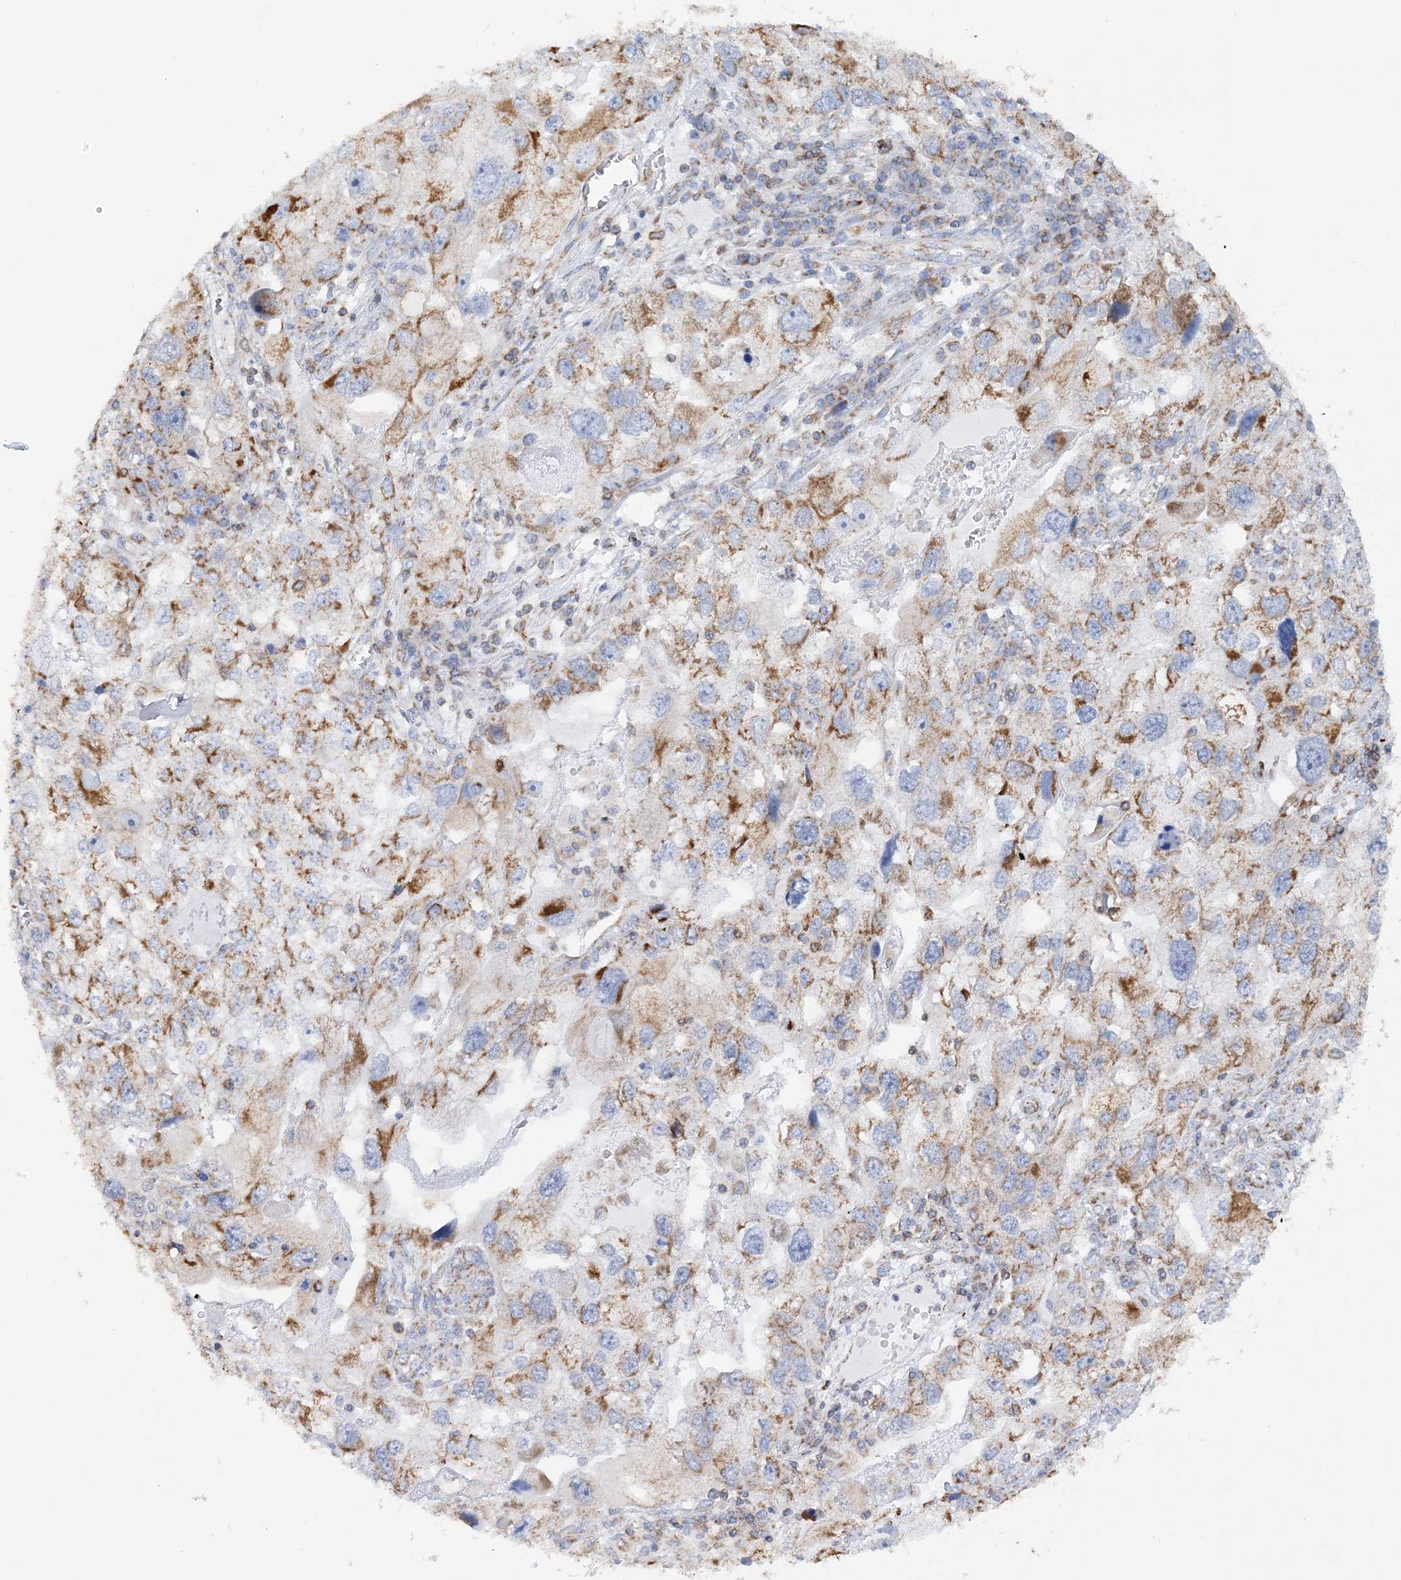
{"staining": {"intensity": "moderate", "quantity": ">75%", "location": "cytoplasmic/membranous"}, "tissue": "endometrial cancer", "cell_type": "Tumor cells", "image_type": "cancer", "snomed": [{"axis": "morphology", "description": "Adenocarcinoma, NOS"}, {"axis": "topography", "description": "Endometrium"}], "caption": "Protein positivity by immunohistochemistry (IHC) displays moderate cytoplasmic/membranous staining in approximately >75% of tumor cells in endometrial cancer. Immunohistochemistry (ihc) stains the protein in brown and the nuclei are stained blue.", "gene": "TTC32", "patient": {"sex": "female", "age": 49}}